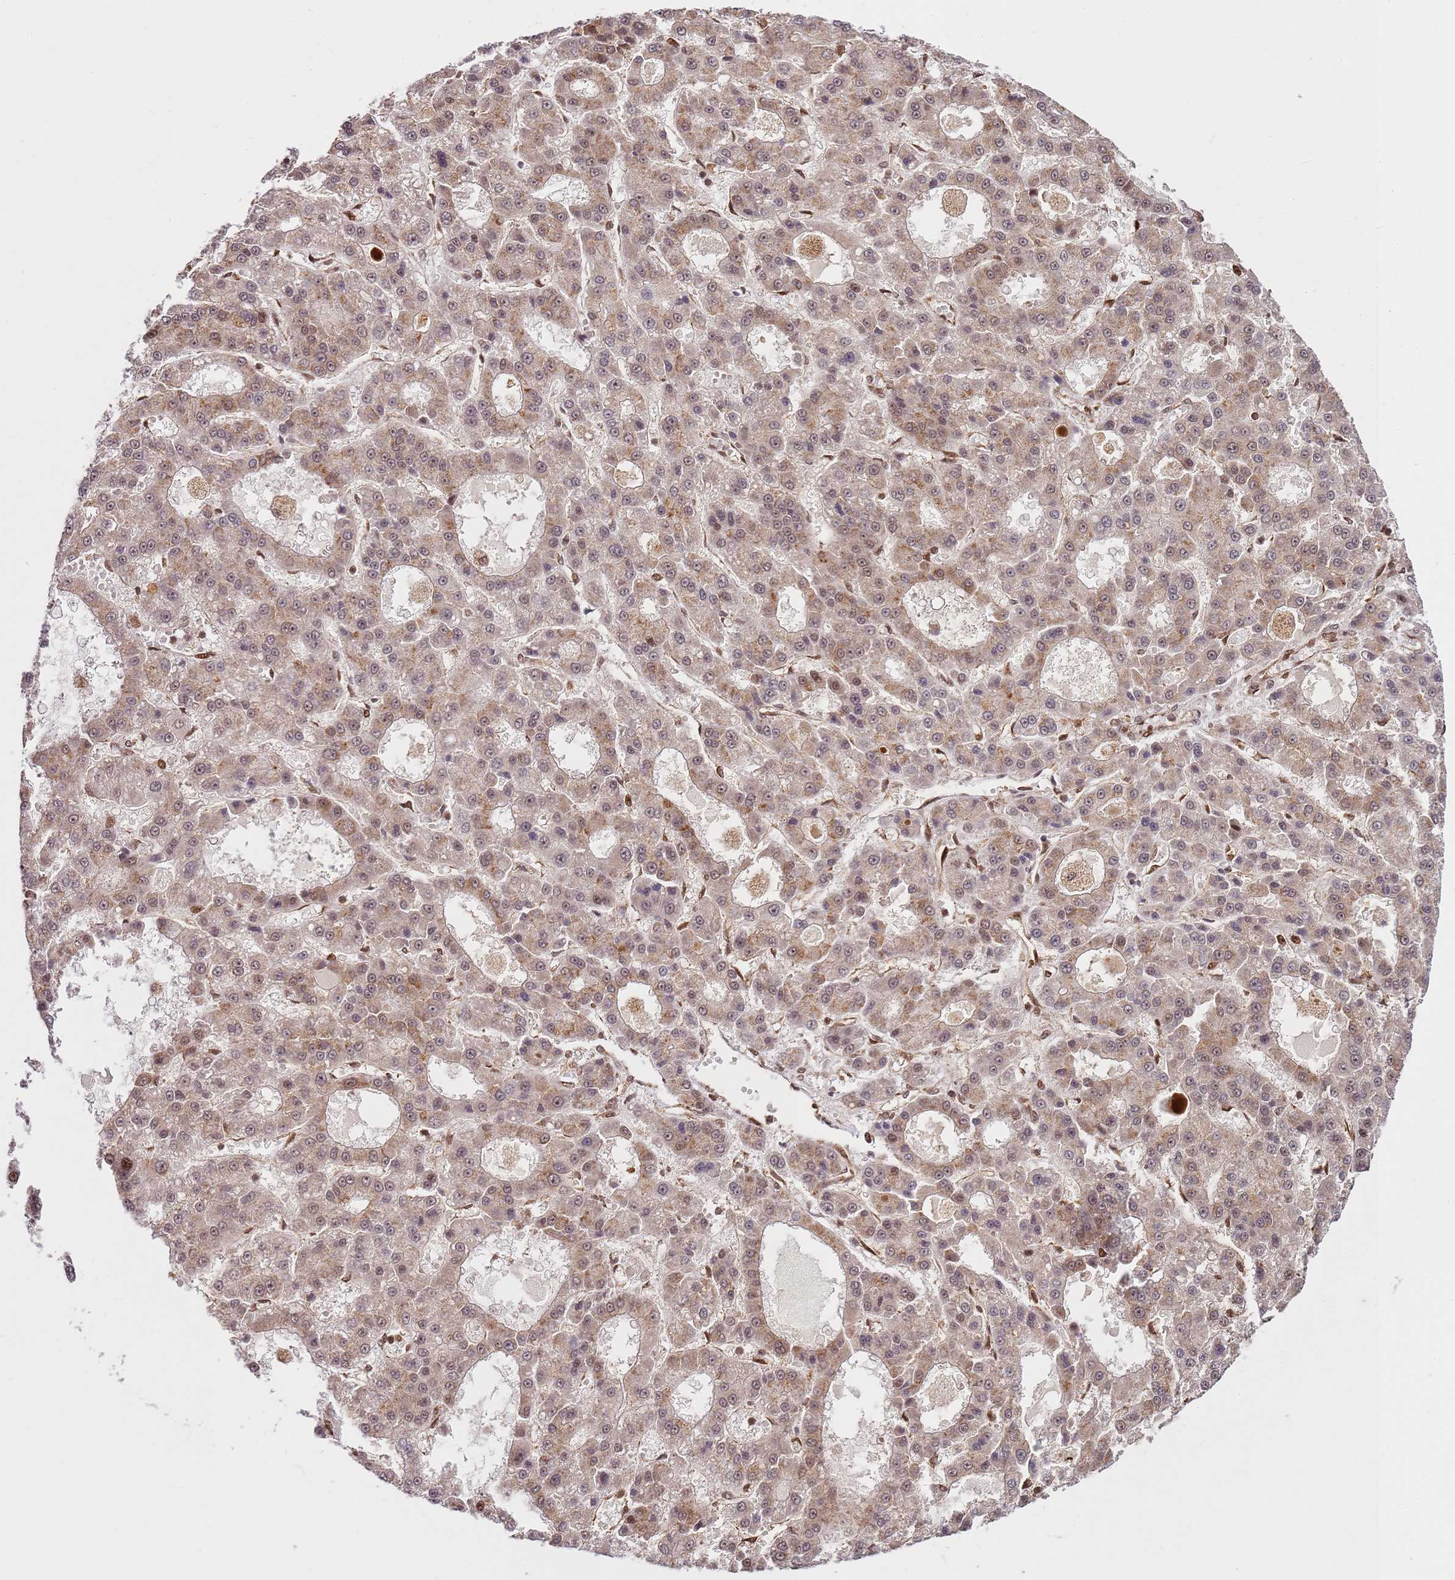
{"staining": {"intensity": "moderate", "quantity": "<25%", "location": "cytoplasmic/membranous"}, "tissue": "liver cancer", "cell_type": "Tumor cells", "image_type": "cancer", "snomed": [{"axis": "morphology", "description": "Carcinoma, Hepatocellular, NOS"}, {"axis": "topography", "description": "Liver"}], "caption": "Liver cancer stained for a protein (brown) demonstrates moderate cytoplasmic/membranous positive staining in about <25% of tumor cells.", "gene": "PEX14", "patient": {"sex": "male", "age": 70}}